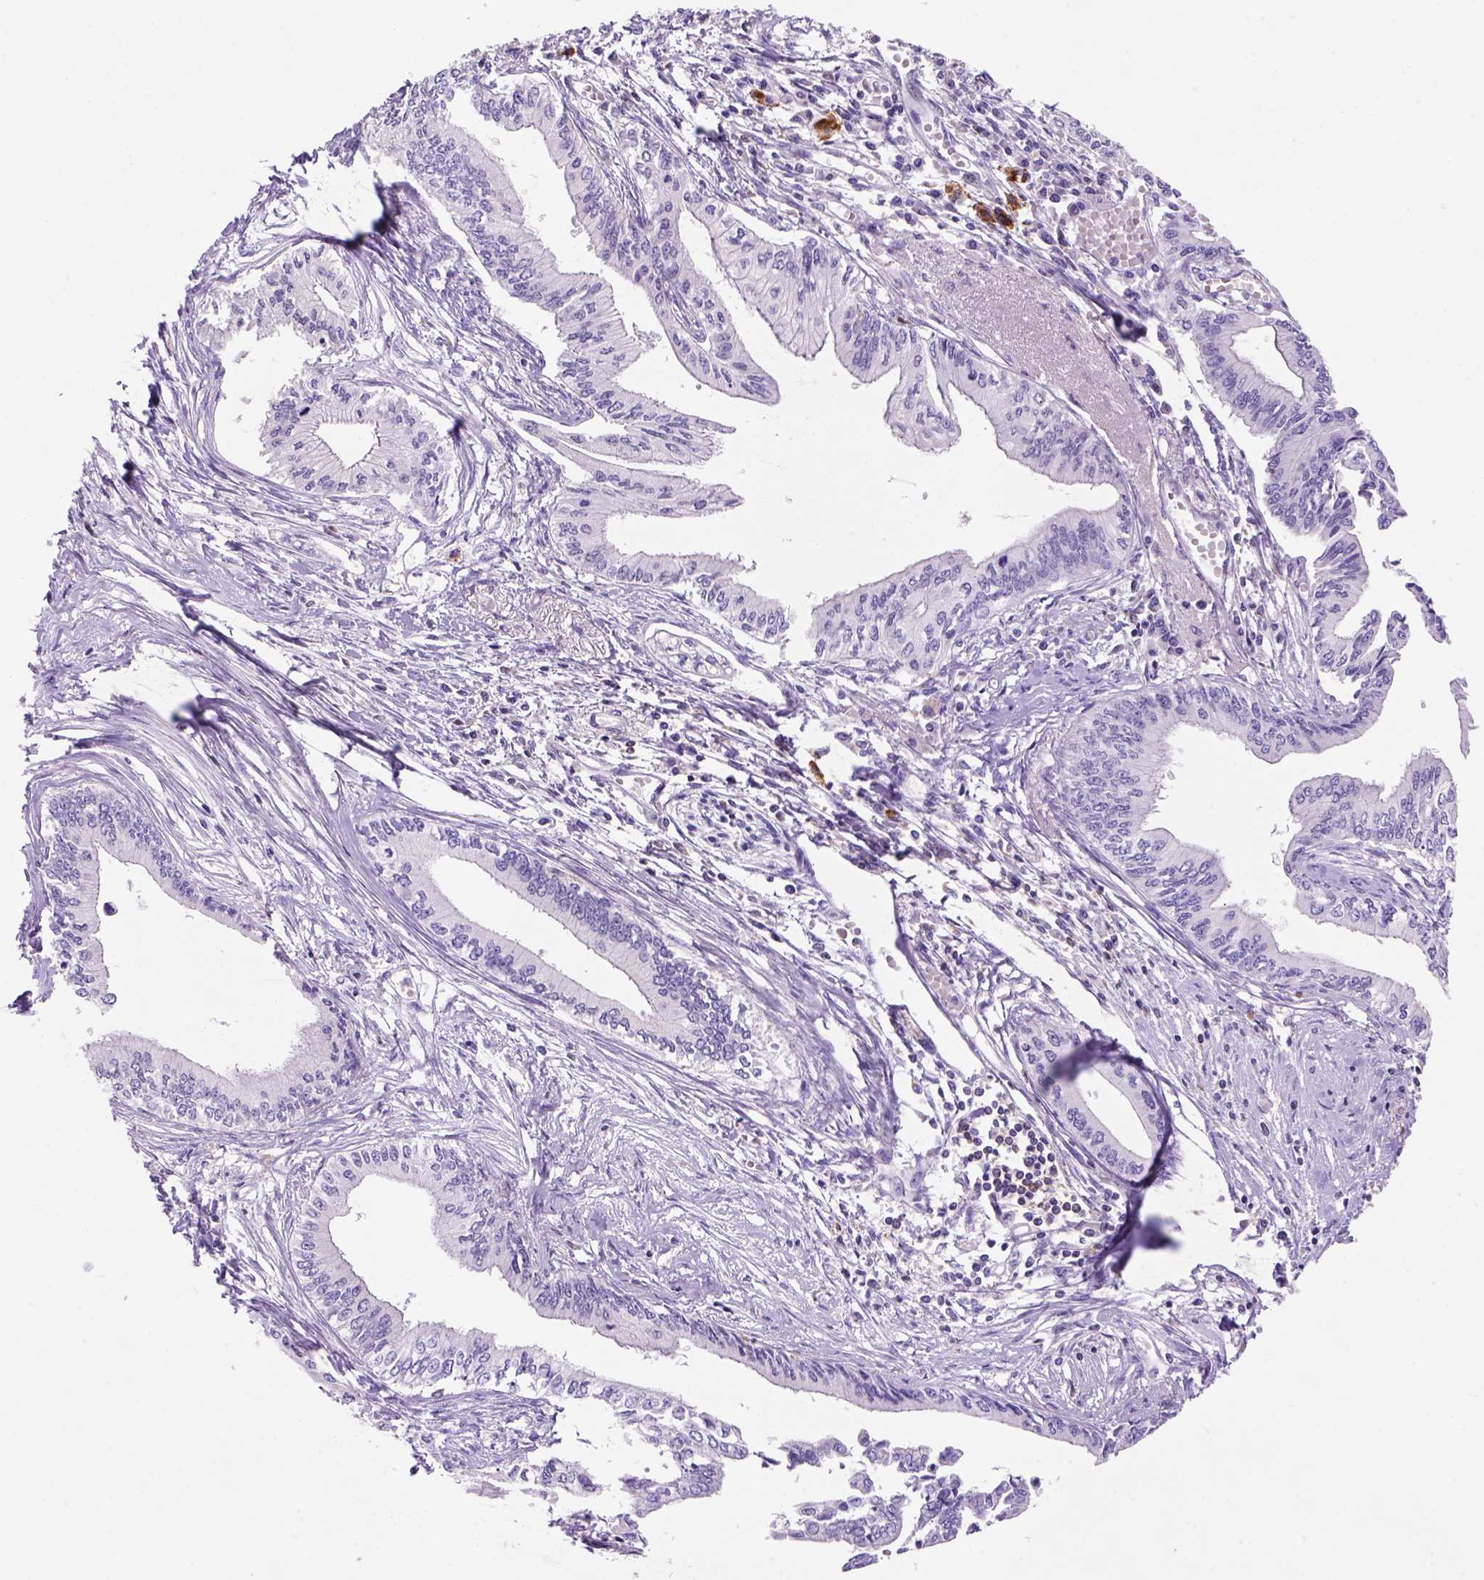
{"staining": {"intensity": "negative", "quantity": "none", "location": "none"}, "tissue": "pancreatic cancer", "cell_type": "Tumor cells", "image_type": "cancer", "snomed": [{"axis": "morphology", "description": "Adenocarcinoma, NOS"}, {"axis": "topography", "description": "Pancreas"}], "caption": "There is no significant expression in tumor cells of pancreatic cancer. (DAB immunohistochemistry (IHC), high magnification).", "gene": "INPP5D", "patient": {"sex": "female", "age": 61}}